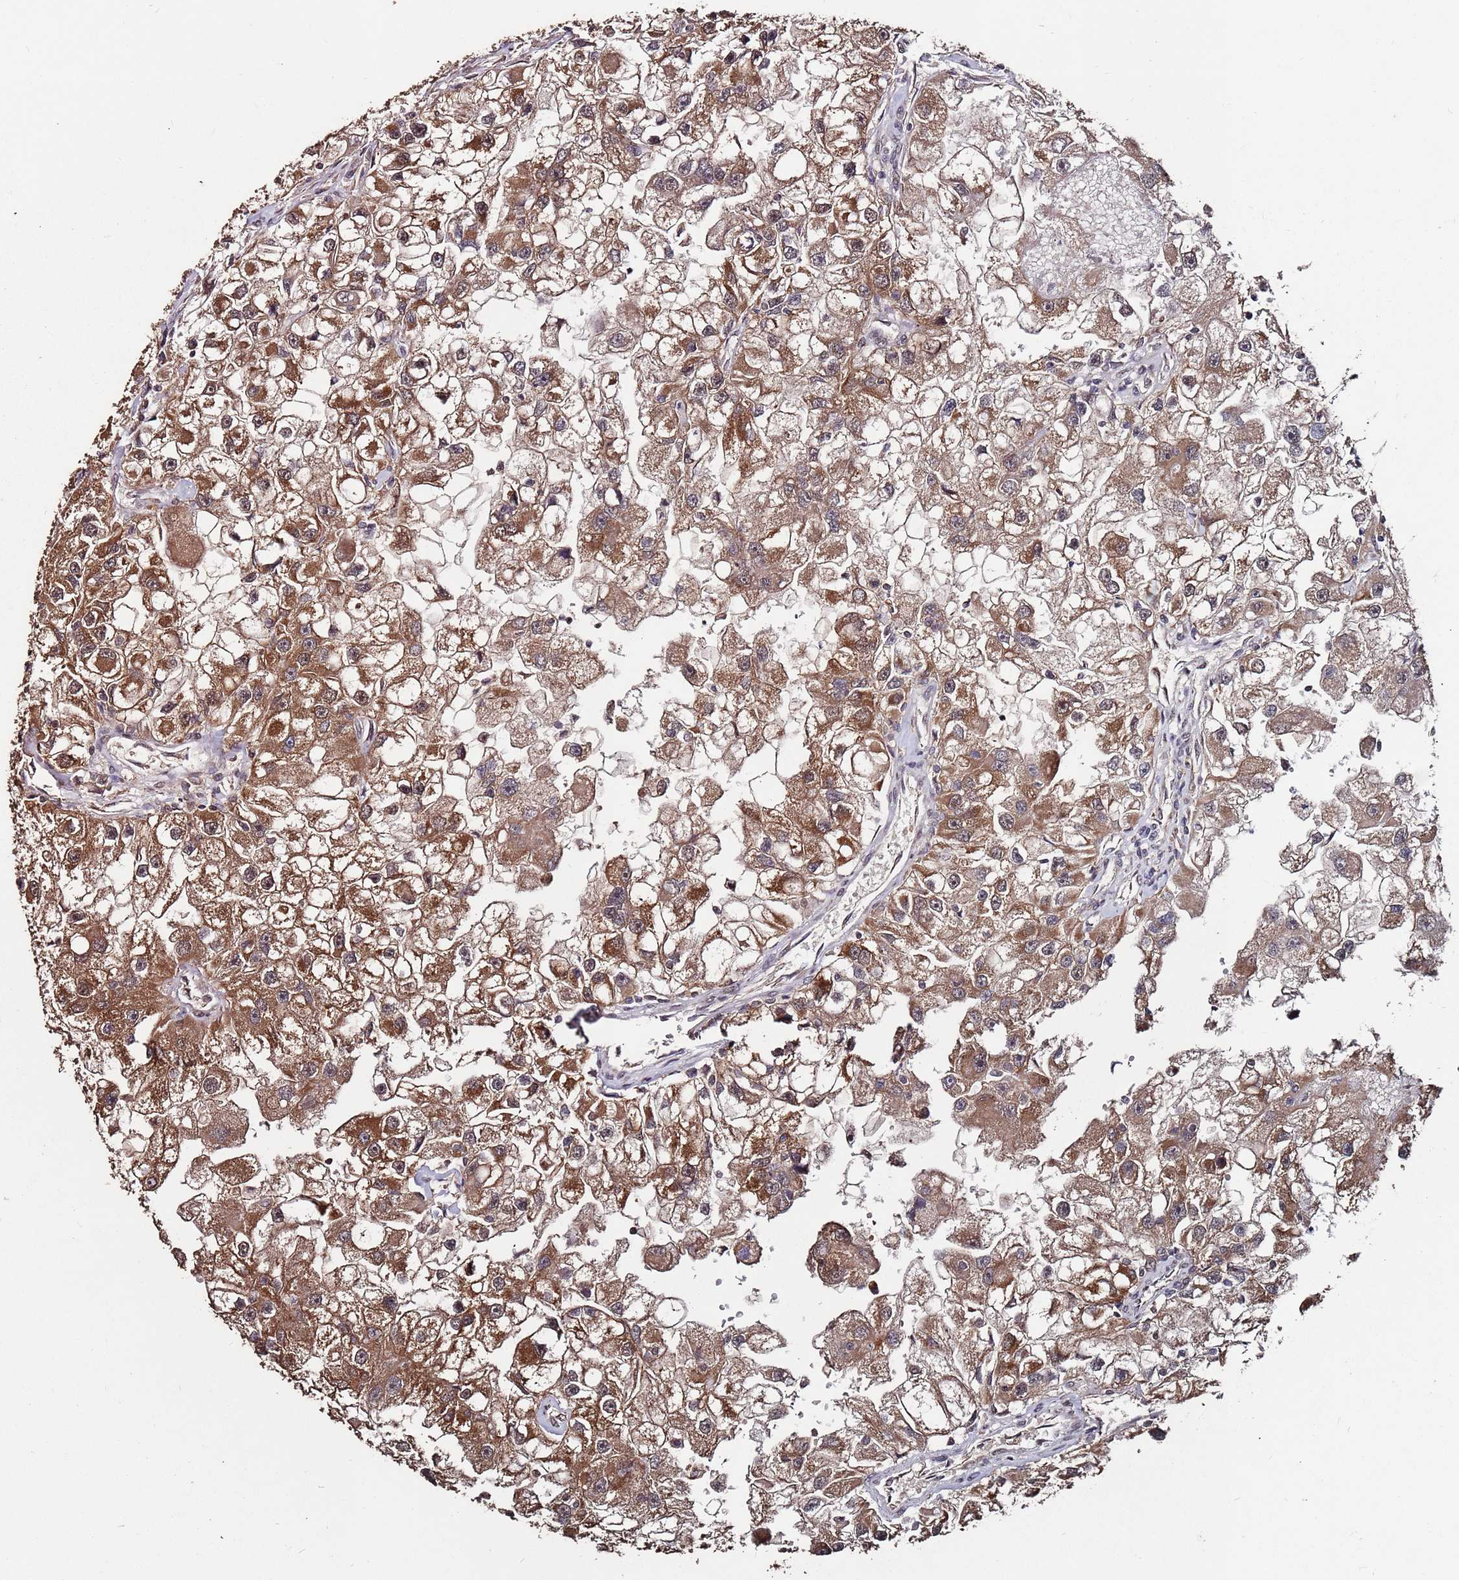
{"staining": {"intensity": "moderate", "quantity": ">75%", "location": "cytoplasmic/membranous"}, "tissue": "renal cancer", "cell_type": "Tumor cells", "image_type": "cancer", "snomed": [{"axis": "morphology", "description": "Adenocarcinoma, NOS"}, {"axis": "topography", "description": "Kidney"}], "caption": "Moderate cytoplasmic/membranous positivity is present in about >75% of tumor cells in renal cancer (adenocarcinoma).", "gene": "PRR7", "patient": {"sex": "male", "age": 63}}